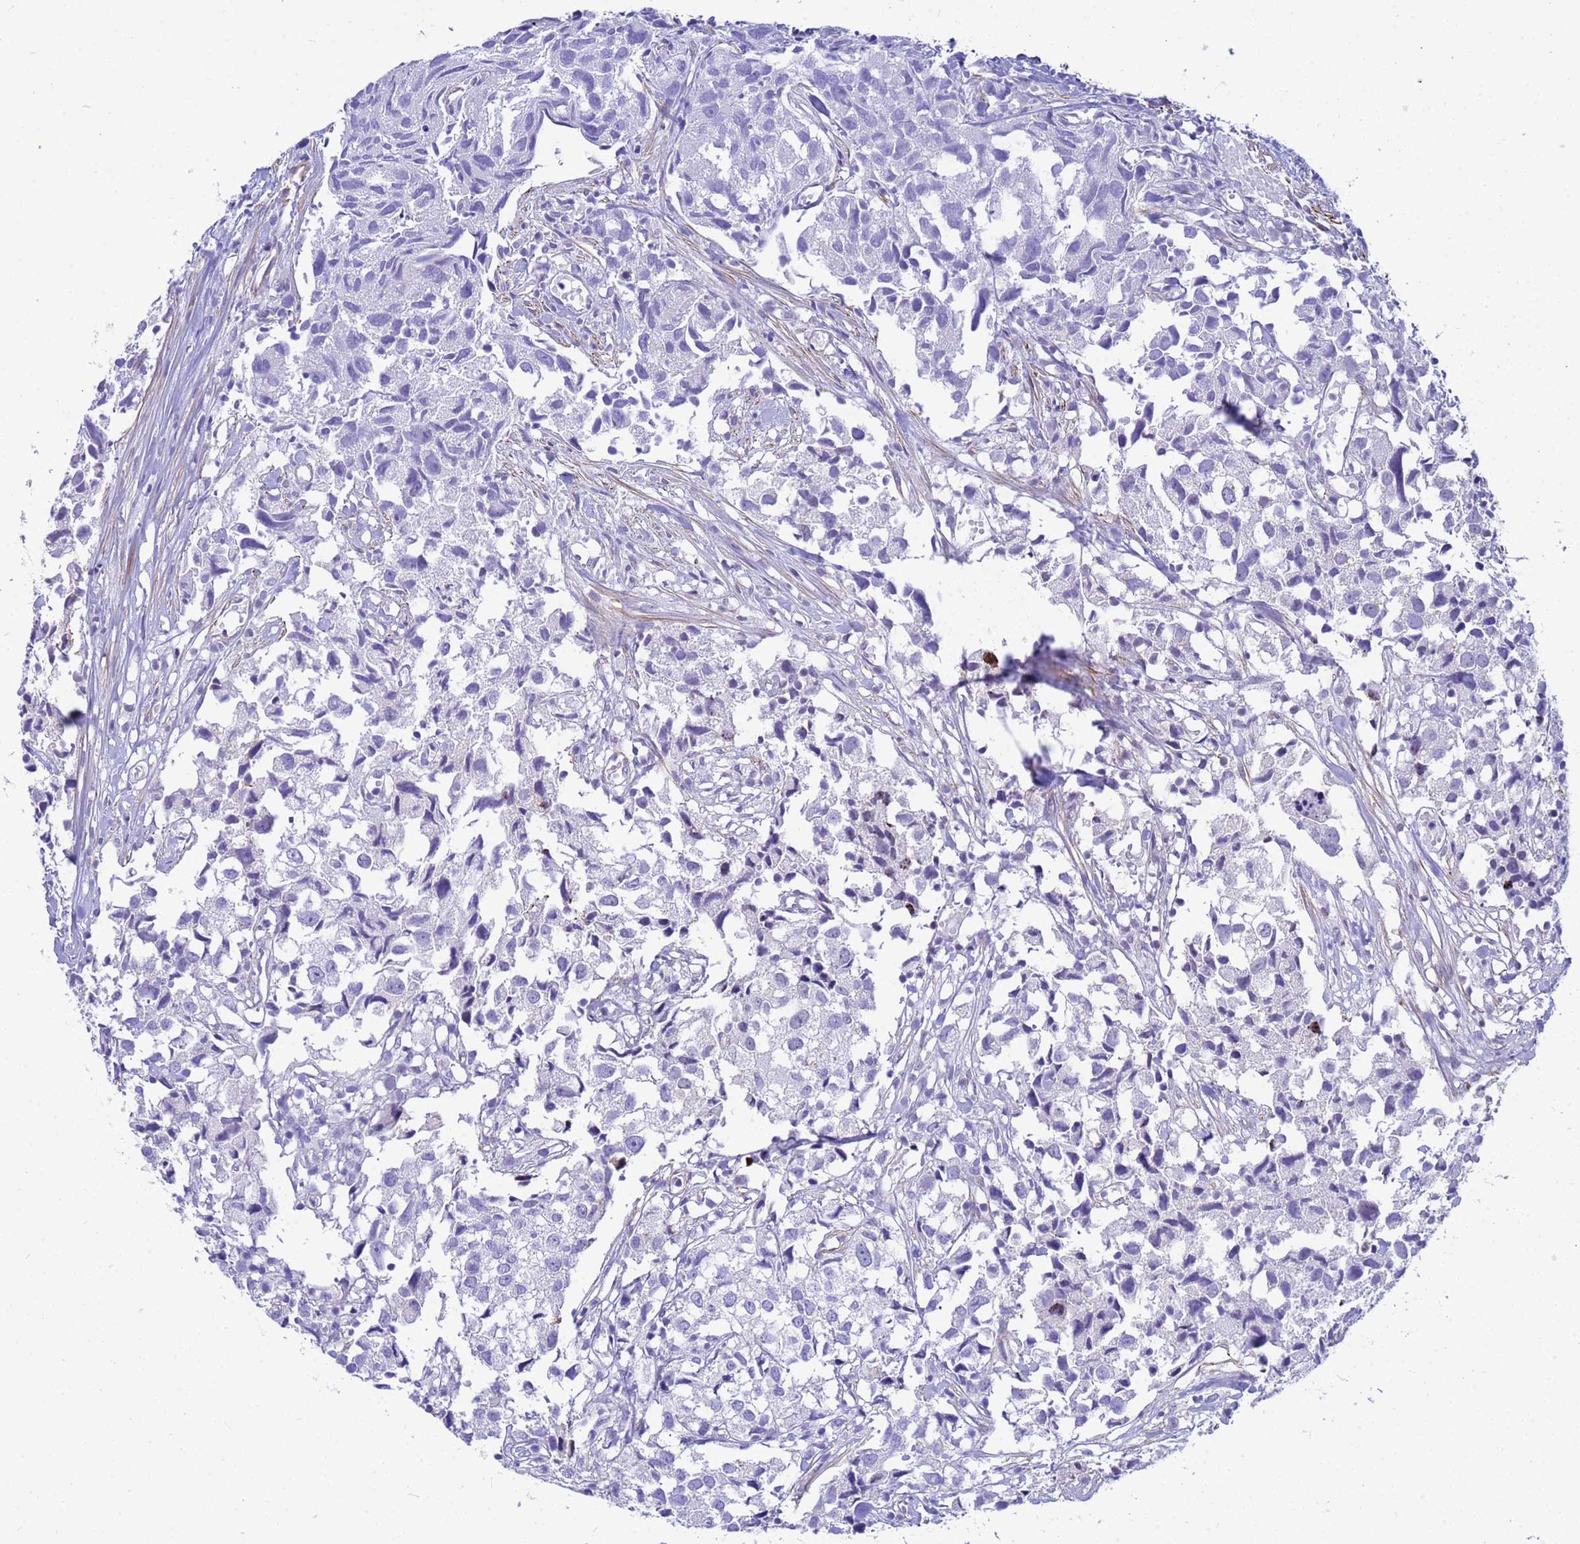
{"staining": {"intensity": "negative", "quantity": "none", "location": "none"}, "tissue": "urothelial cancer", "cell_type": "Tumor cells", "image_type": "cancer", "snomed": [{"axis": "morphology", "description": "Urothelial carcinoma, High grade"}, {"axis": "topography", "description": "Urinary bladder"}], "caption": "Urothelial cancer was stained to show a protein in brown. There is no significant expression in tumor cells.", "gene": "ORM1", "patient": {"sex": "female", "age": 75}}